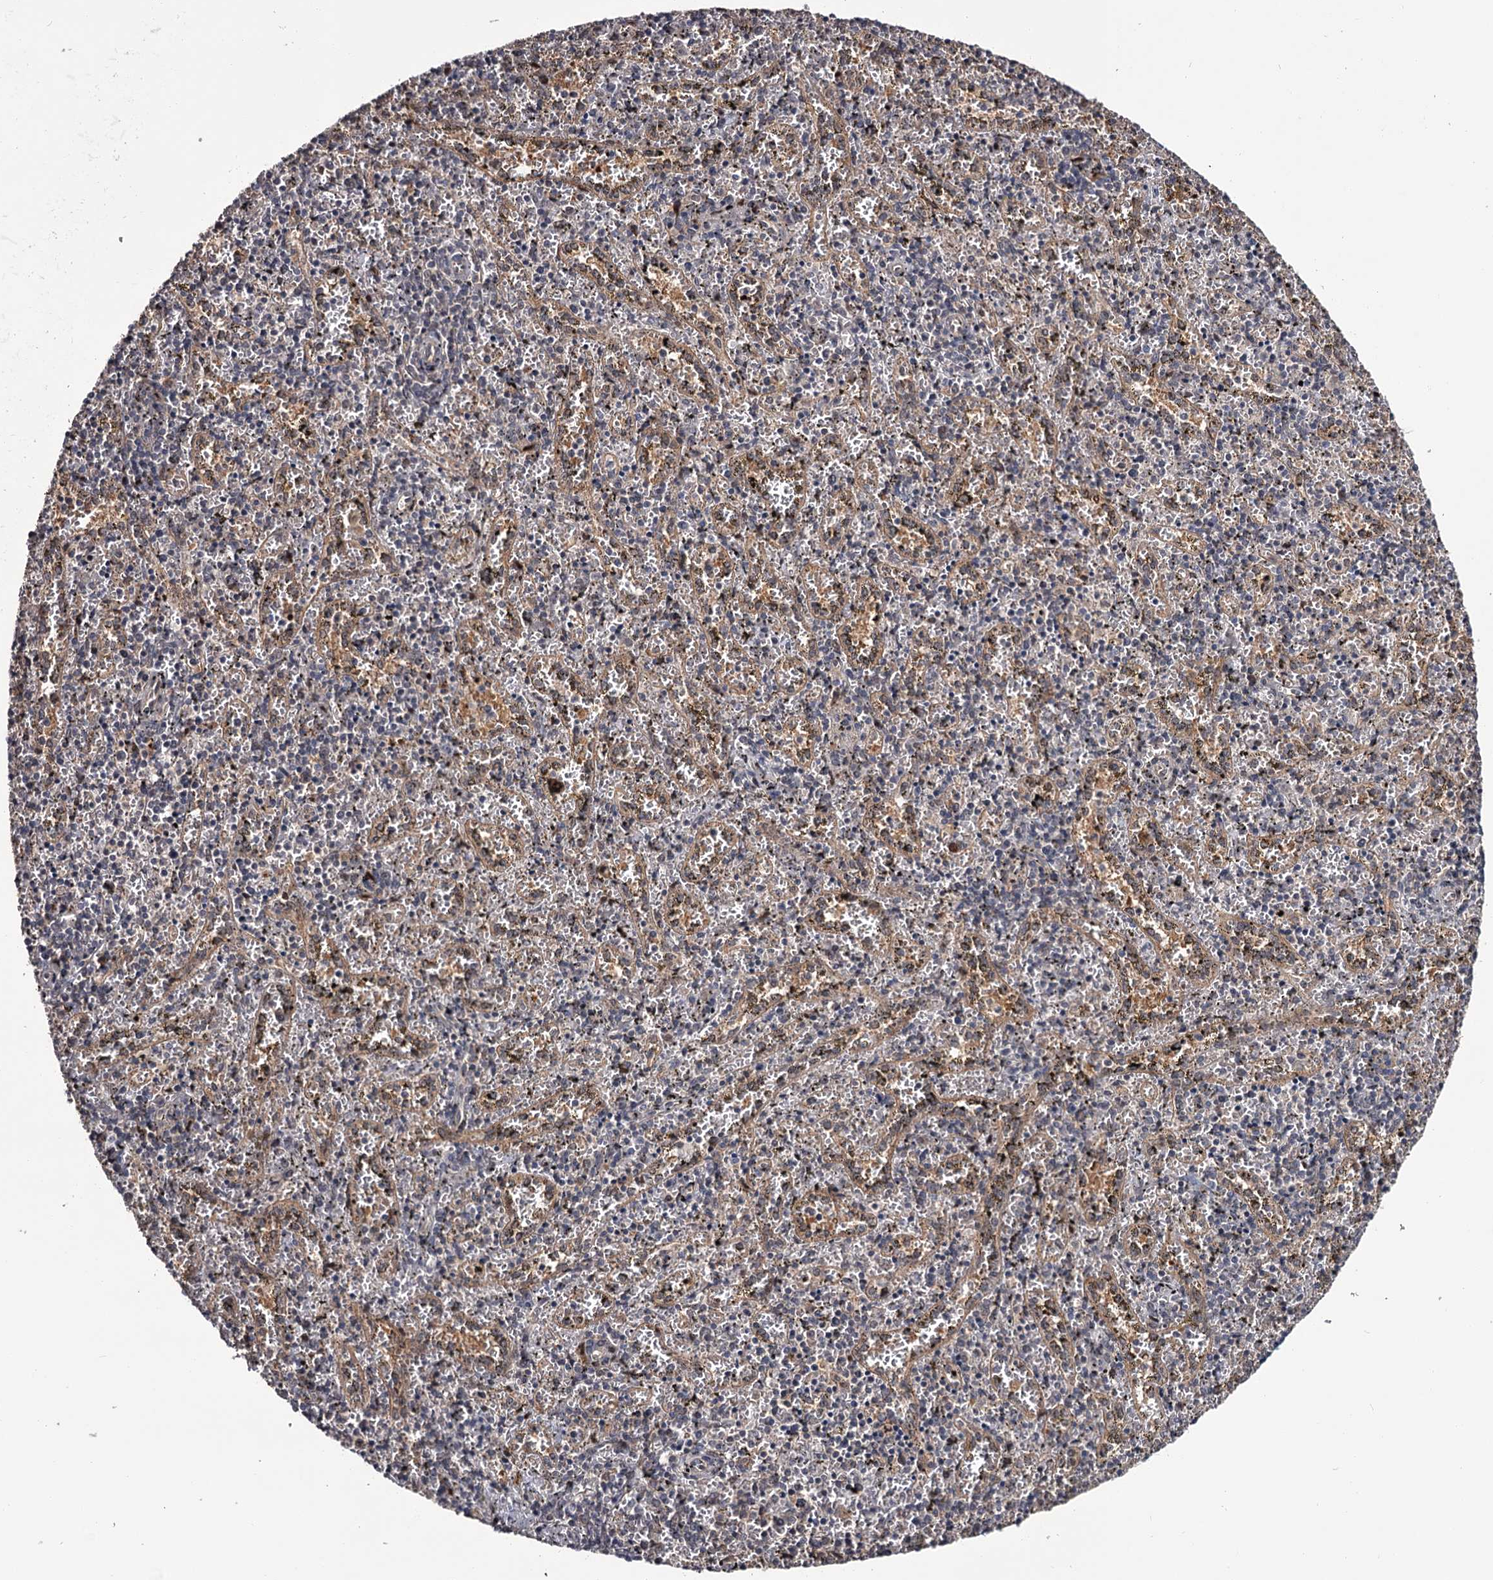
{"staining": {"intensity": "weak", "quantity": "<25%", "location": "cytoplasmic/membranous"}, "tissue": "spleen", "cell_type": "Cells in red pulp", "image_type": "normal", "snomed": [{"axis": "morphology", "description": "Normal tissue, NOS"}, {"axis": "topography", "description": "Spleen"}], "caption": "This is an IHC micrograph of normal spleen. There is no positivity in cells in red pulp.", "gene": "DAO", "patient": {"sex": "male", "age": 11}}